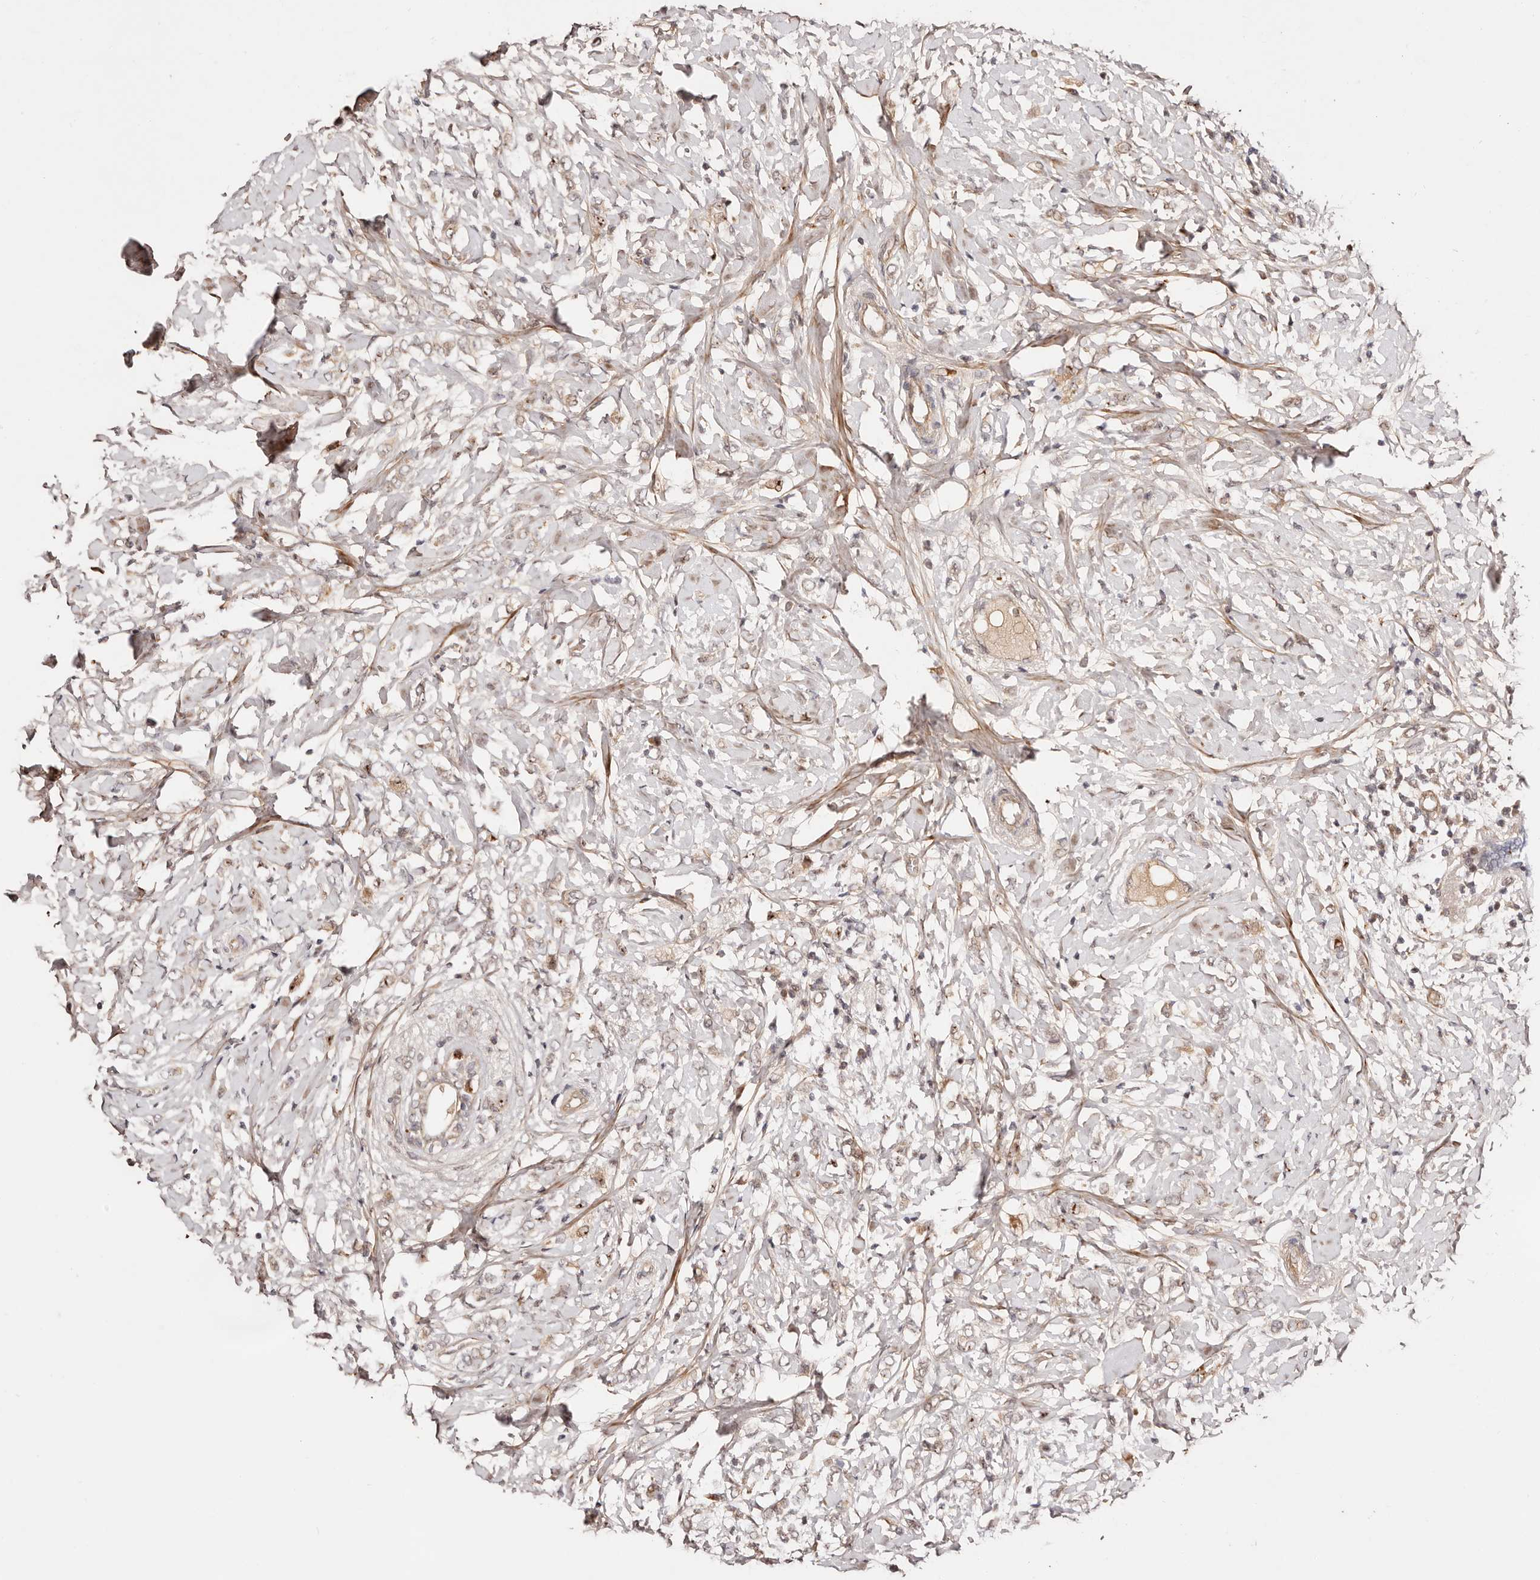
{"staining": {"intensity": "negative", "quantity": "none", "location": "none"}, "tissue": "breast cancer", "cell_type": "Tumor cells", "image_type": "cancer", "snomed": [{"axis": "morphology", "description": "Normal tissue, NOS"}, {"axis": "morphology", "description": "Lobular carcinoma"}, {"axis": "topography", "description": "Breast"}], "caption": "Photomicrograph shows no significant protein positivity in tumor cells of breast cancer. The staining was performed using DAB (3,3'-diaminobenzidine) to visualize the protein expression in brown, while the nuclei were stained in blue with hematoxylin (Magnification: 20x).", "gene": "WRN", "patient": {"sex": "female", "age": 47}}